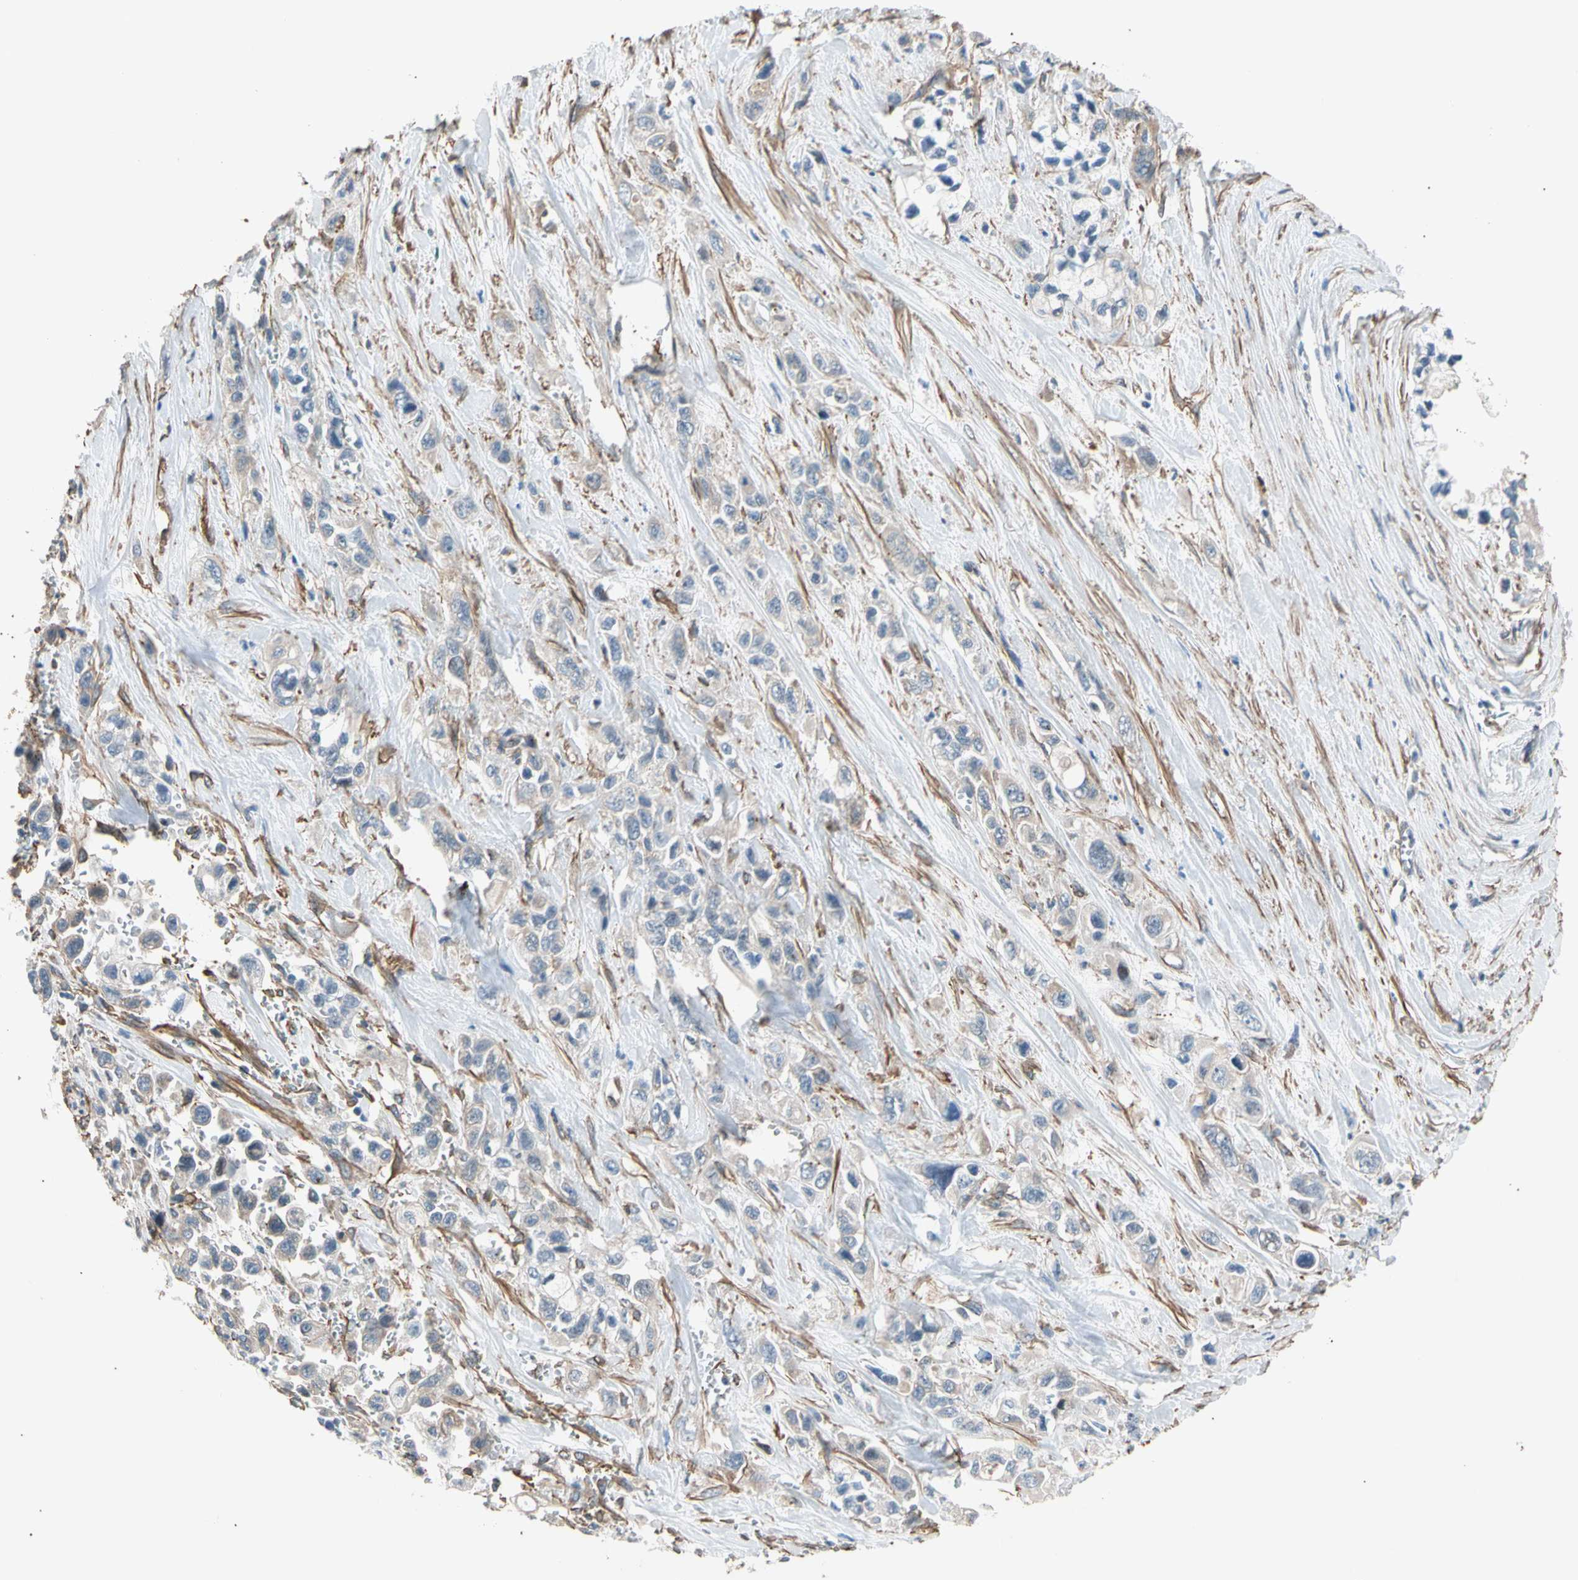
{"staining": {"intensity": "weak", "quantity": "<25%", "location": "cytoplasmic/membranous"}, "tissue": "pancreatic cancer", "cell_type": "Tumor cells", "image_type": "cancer", "snomed": [{"axis": "morphology", "description": "Adenocarcinoma, NOS"}, {"axis": "topography", "description": "Pancreas"}], "caption": "An image of human adenocarcinoma (pancreatic) is negative for staining in tumor cells.", "gene": "LIMK2", "patient": {"sex": "male", "age": 74}}